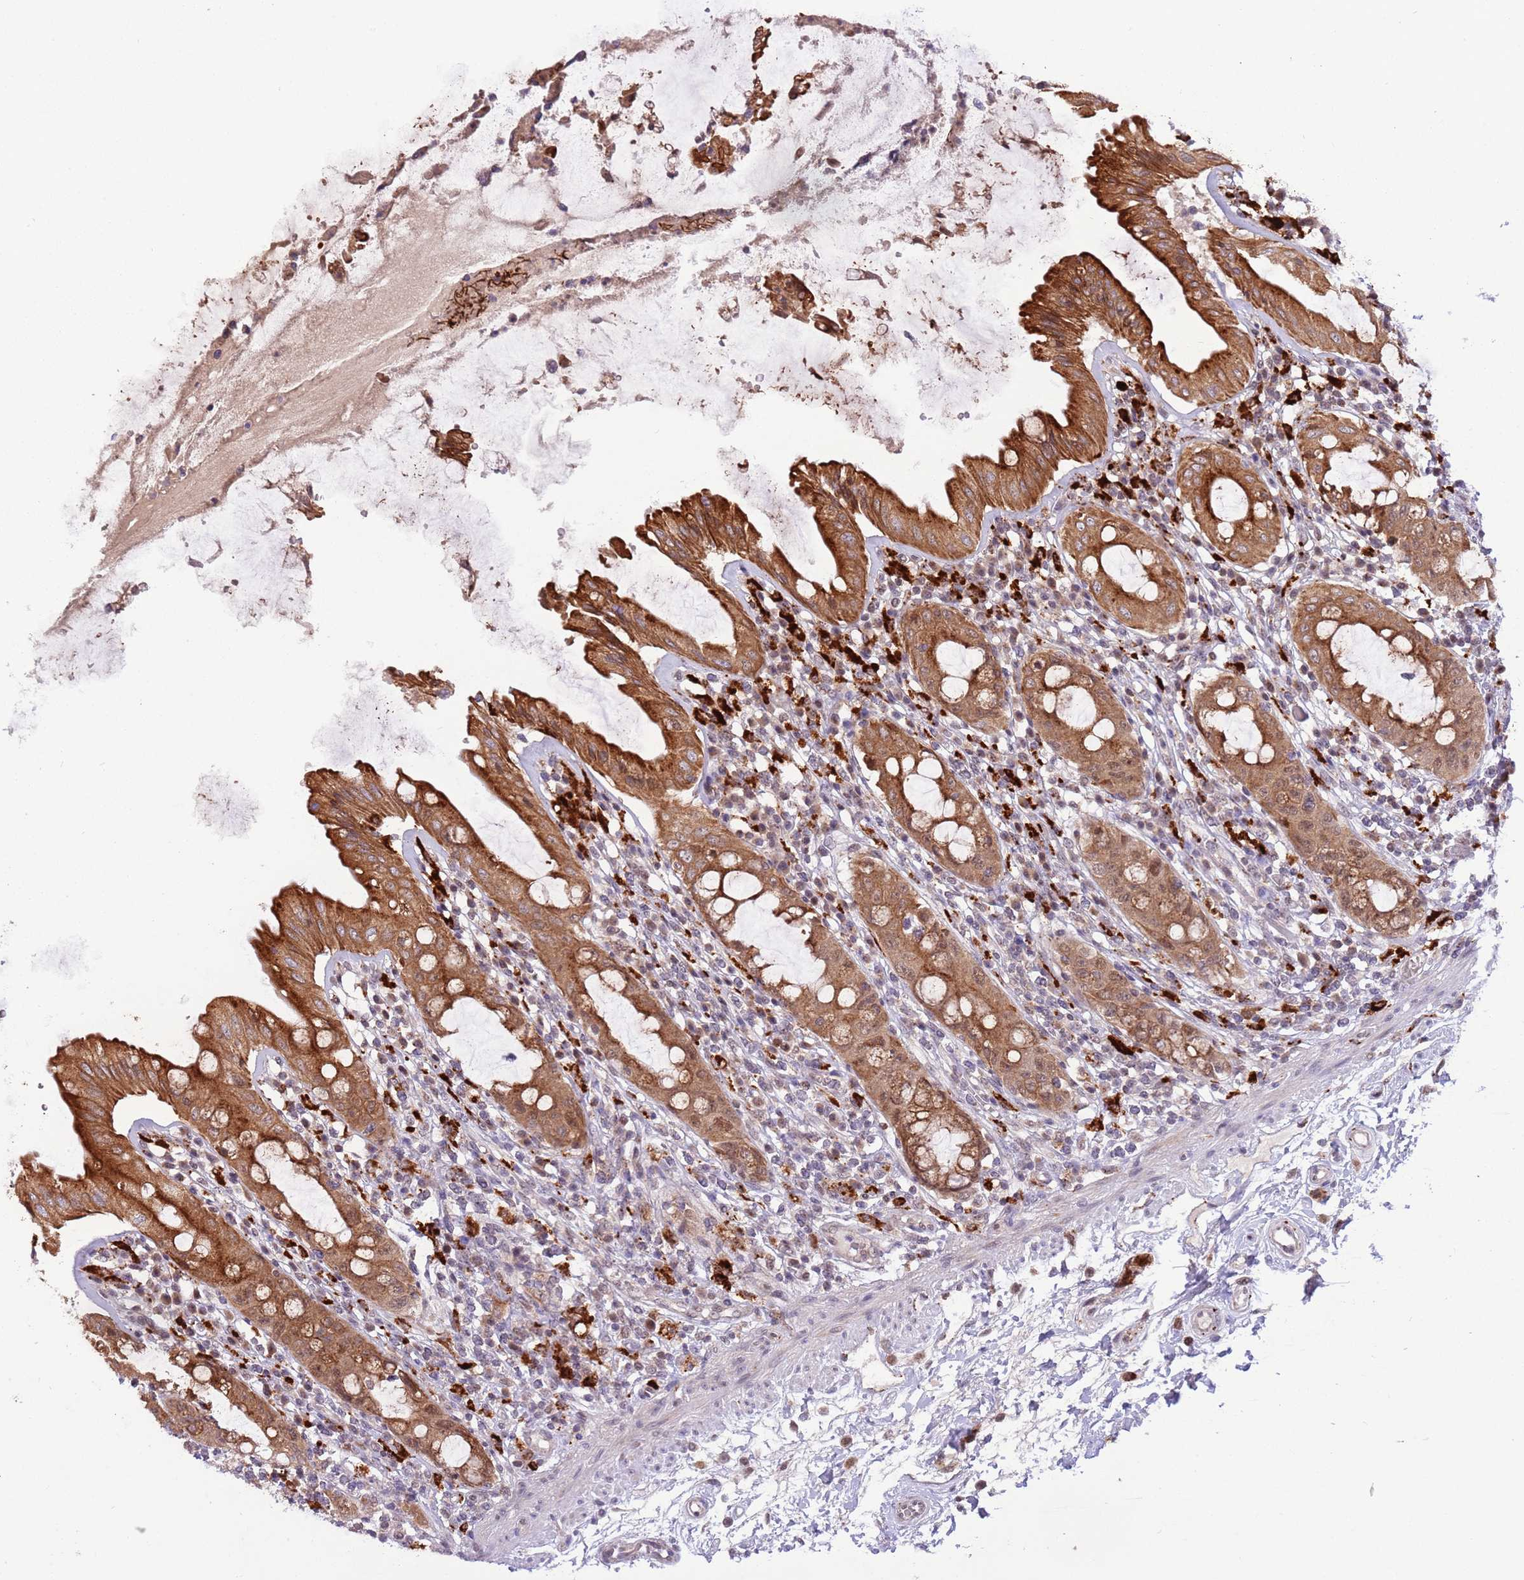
{"staining": {"intensity": "strong", "quantity": ">75%", "location": "cytoplasmic/membranous"}, "tissue": "rectum", "cell_type": "Glandular cells", "image_type": "normal", "snomed": [{"axis": "morphology", "description": "Normal tissue, NOS"}, {"axis": "topography", "description": "Rectum"}], "caption": "High-magnification brightfield microscopy of unremarkable rectum stained with DAB (3,3'-diaminobenzidine) (brown) and counterstained with hematoxylin (blue). glandular cells exhibit strong cytoplasmic/membranous expression is identified in about>75% of cells. (DAB (3,3'-diaminobenzidine) = brown stain, brightfield microscopy at high magnification).", "gene": "TRIM27", "patient": {"sex": "female", "age": 57}}